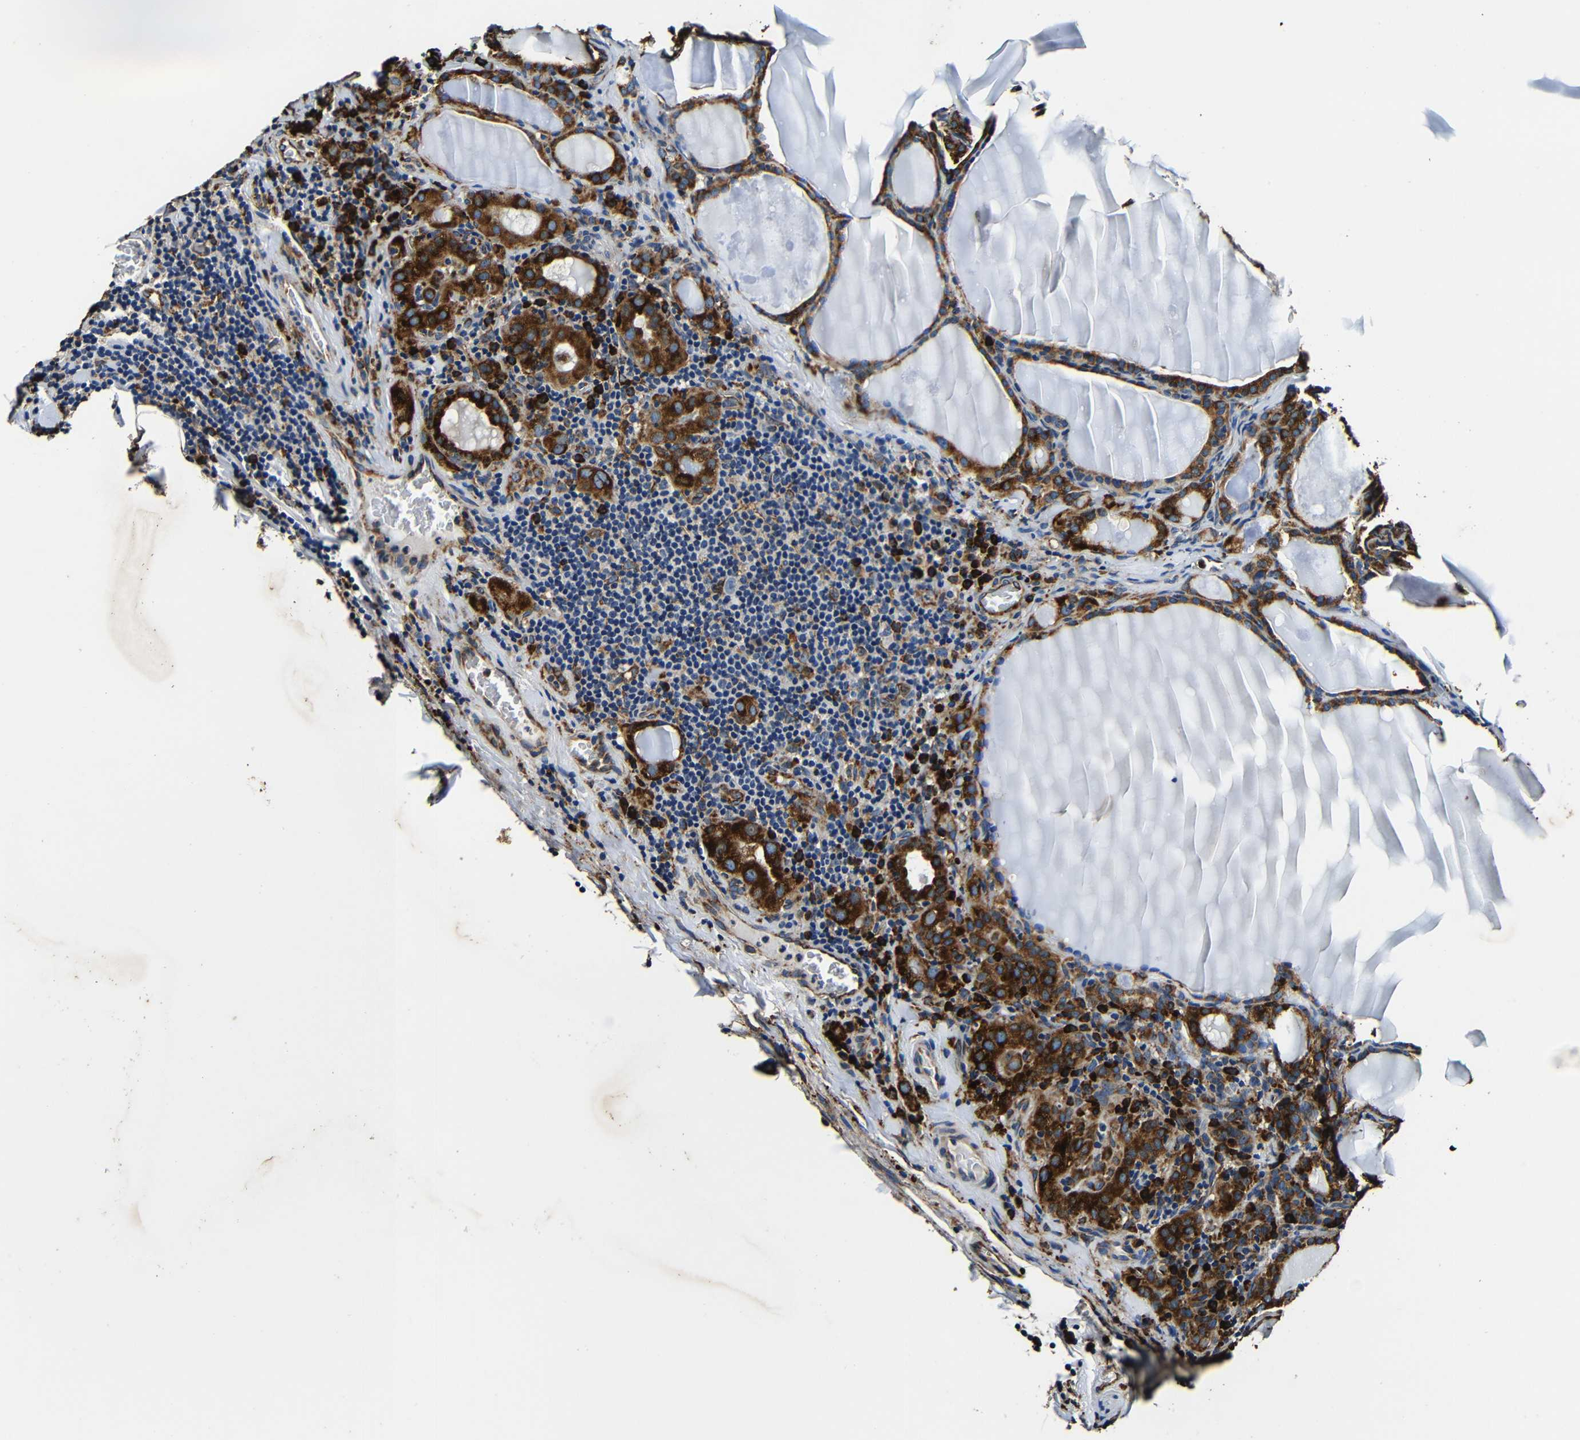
{"staining": {"intensity": "strong", "quantity": ">75%", "location": "cytoplasmic/membranous"}, "tissue": "thyroid cancer", "cell_type": "Tumor cells", "image_type": "cancer", "snomed": [{"axis": "morphology", "description": "Papillary adenocarcinoma, NOS"}, {"axis": "topography", "description": "Thyroid gland"}], "caption": "The micrograph demonstrates a brown stain indicating the presence of a protein in the cytoplasmic/membranous of tumor cells in thyroid cancer.", "gene": "RRBP1", "patient": {"sex": "female", "age": 42}}